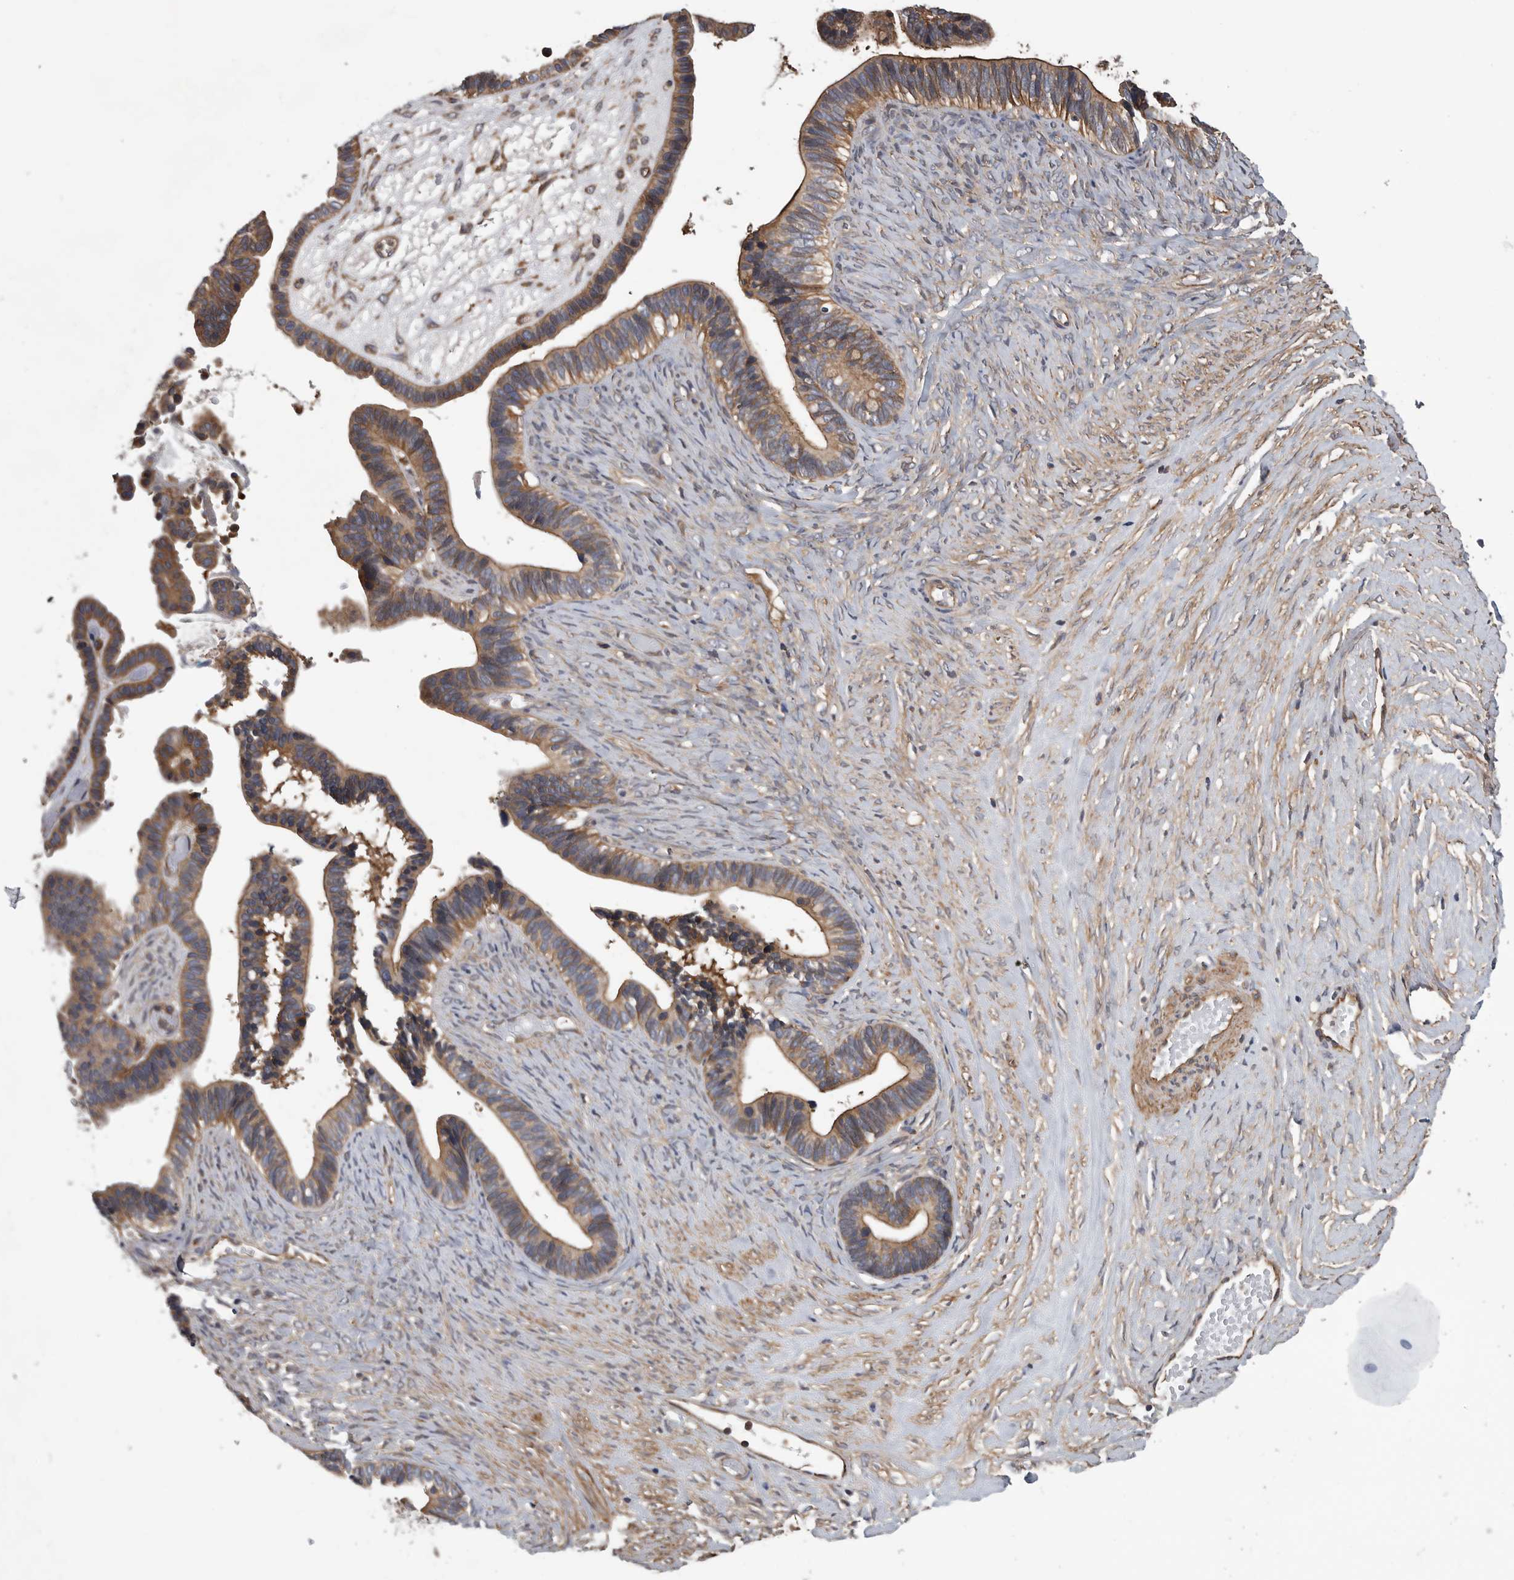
{"staining": {"intensity": "moderate", "quantity": ">75%", "location": "cytoplasmic/membranous"}, "tissue": "ovarian cancer", "cell_type": "Tumor cells", "image_type": "cancer", "snomed": [{"axis": "morphology", "description": "Cystadenocarcinoma, serous, NOS"}, {"axis": "topography", "description": "Ovary"}], "caption": "A histopathology image showing moderate cytoplasmic/membranous expression in approximately >75% of tumor cells in ovarian cancer, as visualized by brown immunohistochemical staining.", "gene": "OXR1", "patient": {"sex": "female", "age": 56}}